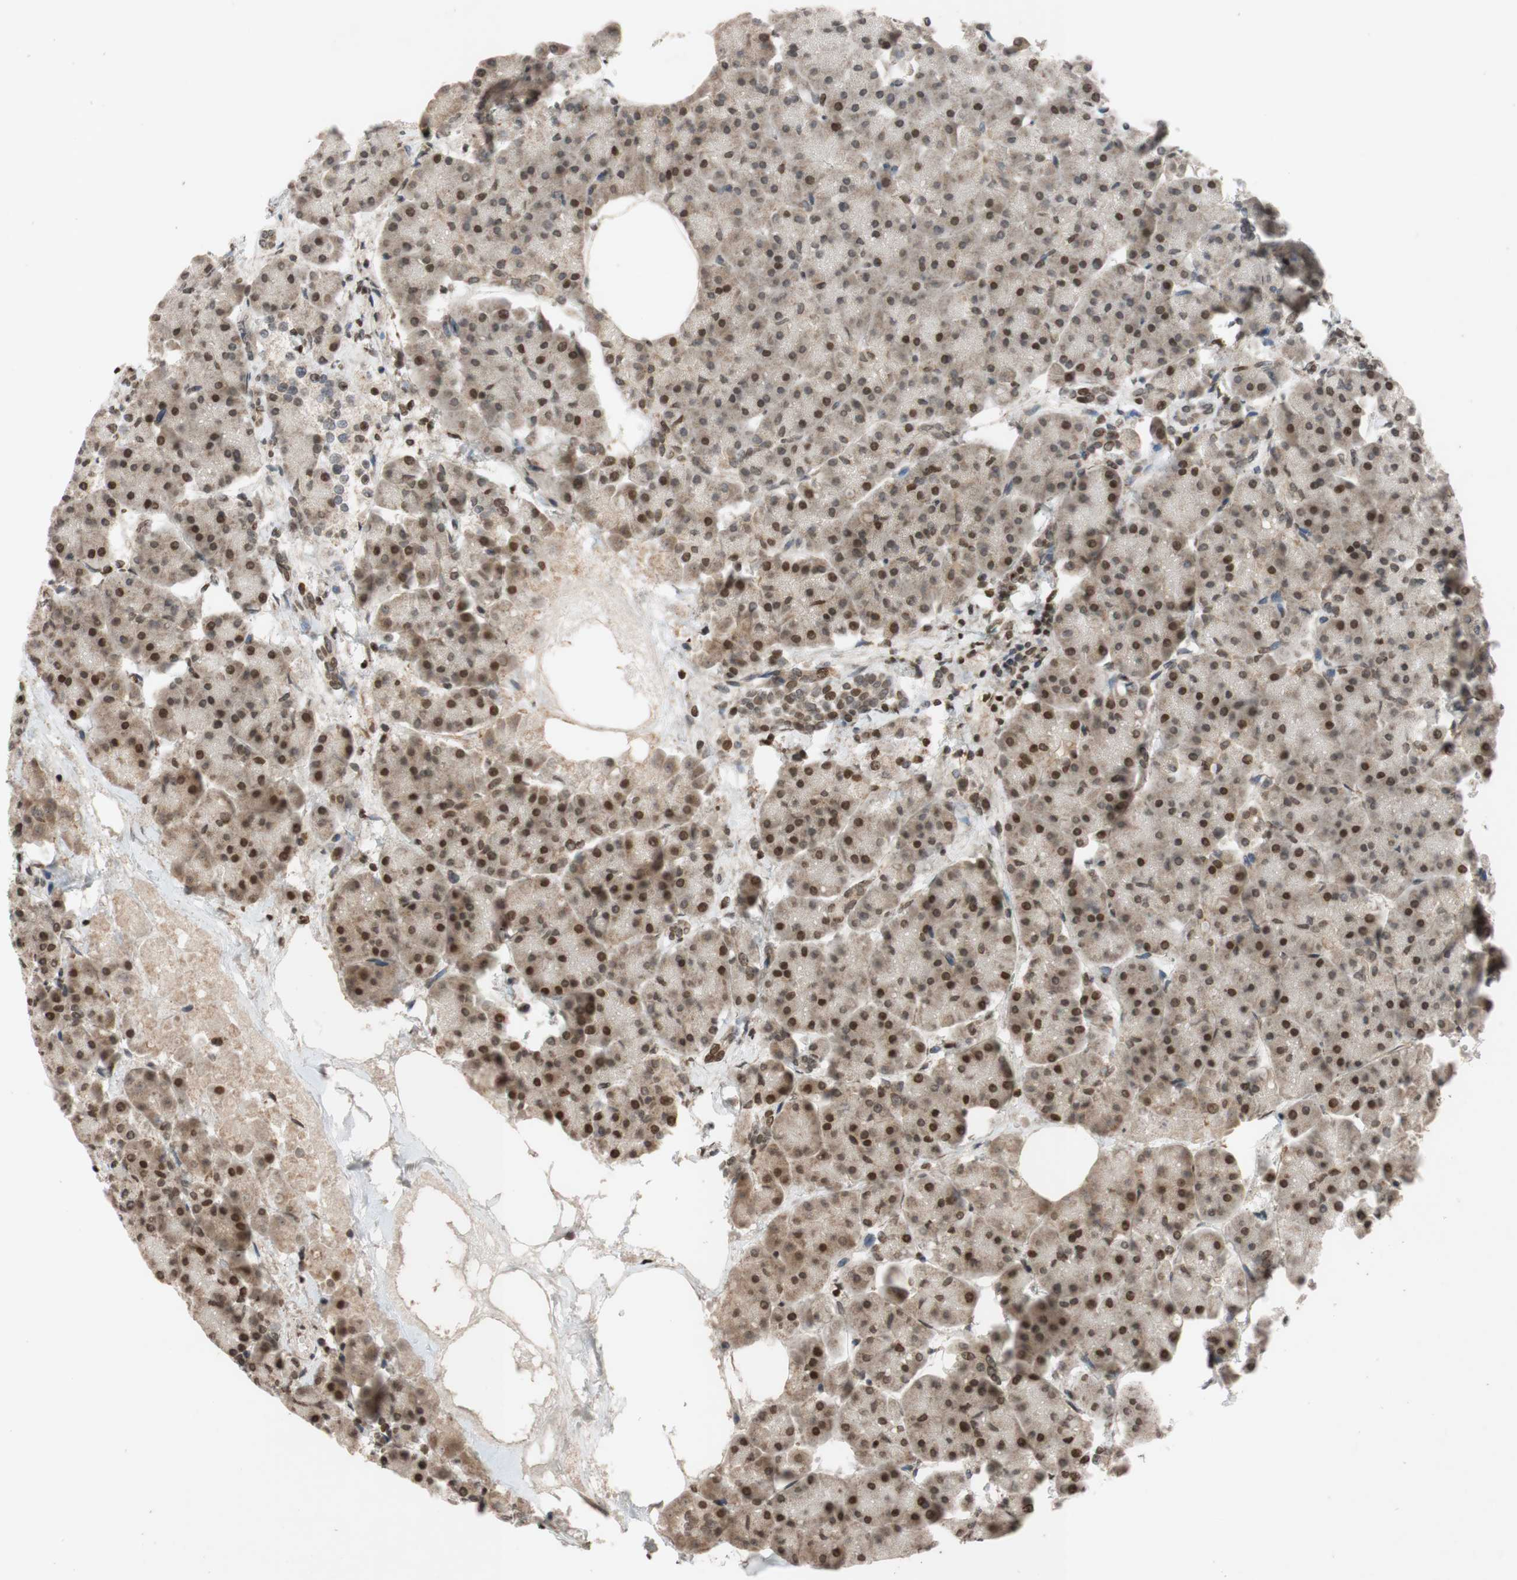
{"staining": {"intensity": "moderate", "quantity": "25%-75%", "location": "nuclear"}, "tissue": "pancreas", "cell_type": "Exocrine glandular cells", "image_type": "normal", "snomed": [{"axis": "morphology", "description": "Normal tissue, NOS"}, {"axis": "topography", "description": "Pancreas"}], "caption": "Protein staining exhibits moderate nuclear staining in approximately 25%-75% of exocrine glandular cells in benign pancreas. The protein of interest is stained brown, and the nuclei are stained in blue (DAB (3,3'-diaminobenzidine) IHC with brightfield microscopy, high magnification).", "gene": "MCM6", "patient": {"sex": "female", "age": 70}}